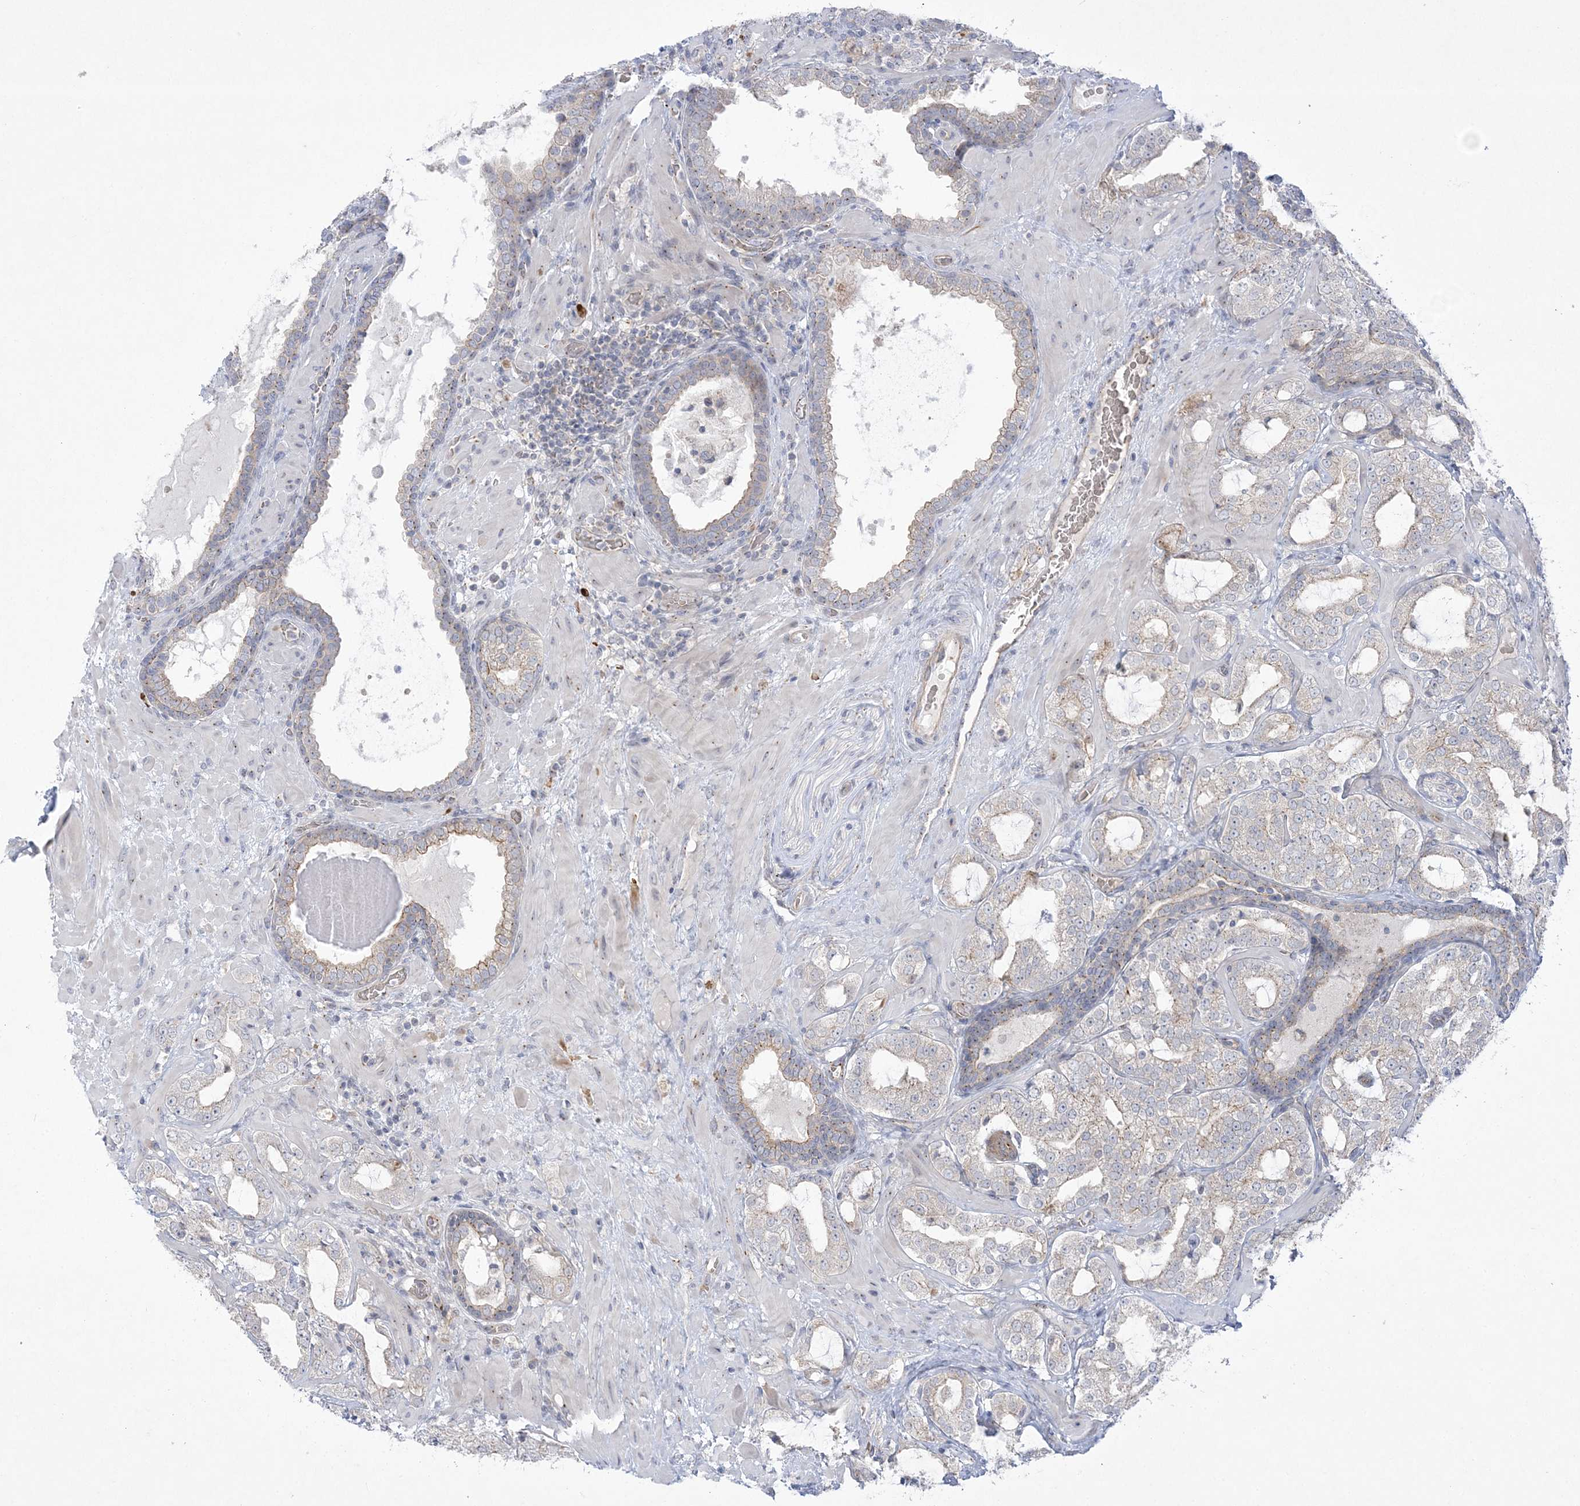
{"staining": {"intensity": "negative", "quantity": "none", "location": "none"}, "tissue": "prostate cancer", "cell_type": "Tumor cells", "image_type": "cancer", "snomed": [{"axis": "morphology", "description": "Adenocarcinoma, High grade"}, {"axis": "topography", "description": "Prostate"}], "caption": "IHC of human prostate adenocarcinoma (high-grade) demonstrates no staining in tumor cells.", "gene": "ADAMTS12", "patient": {"sex": "male", "age": 64}}